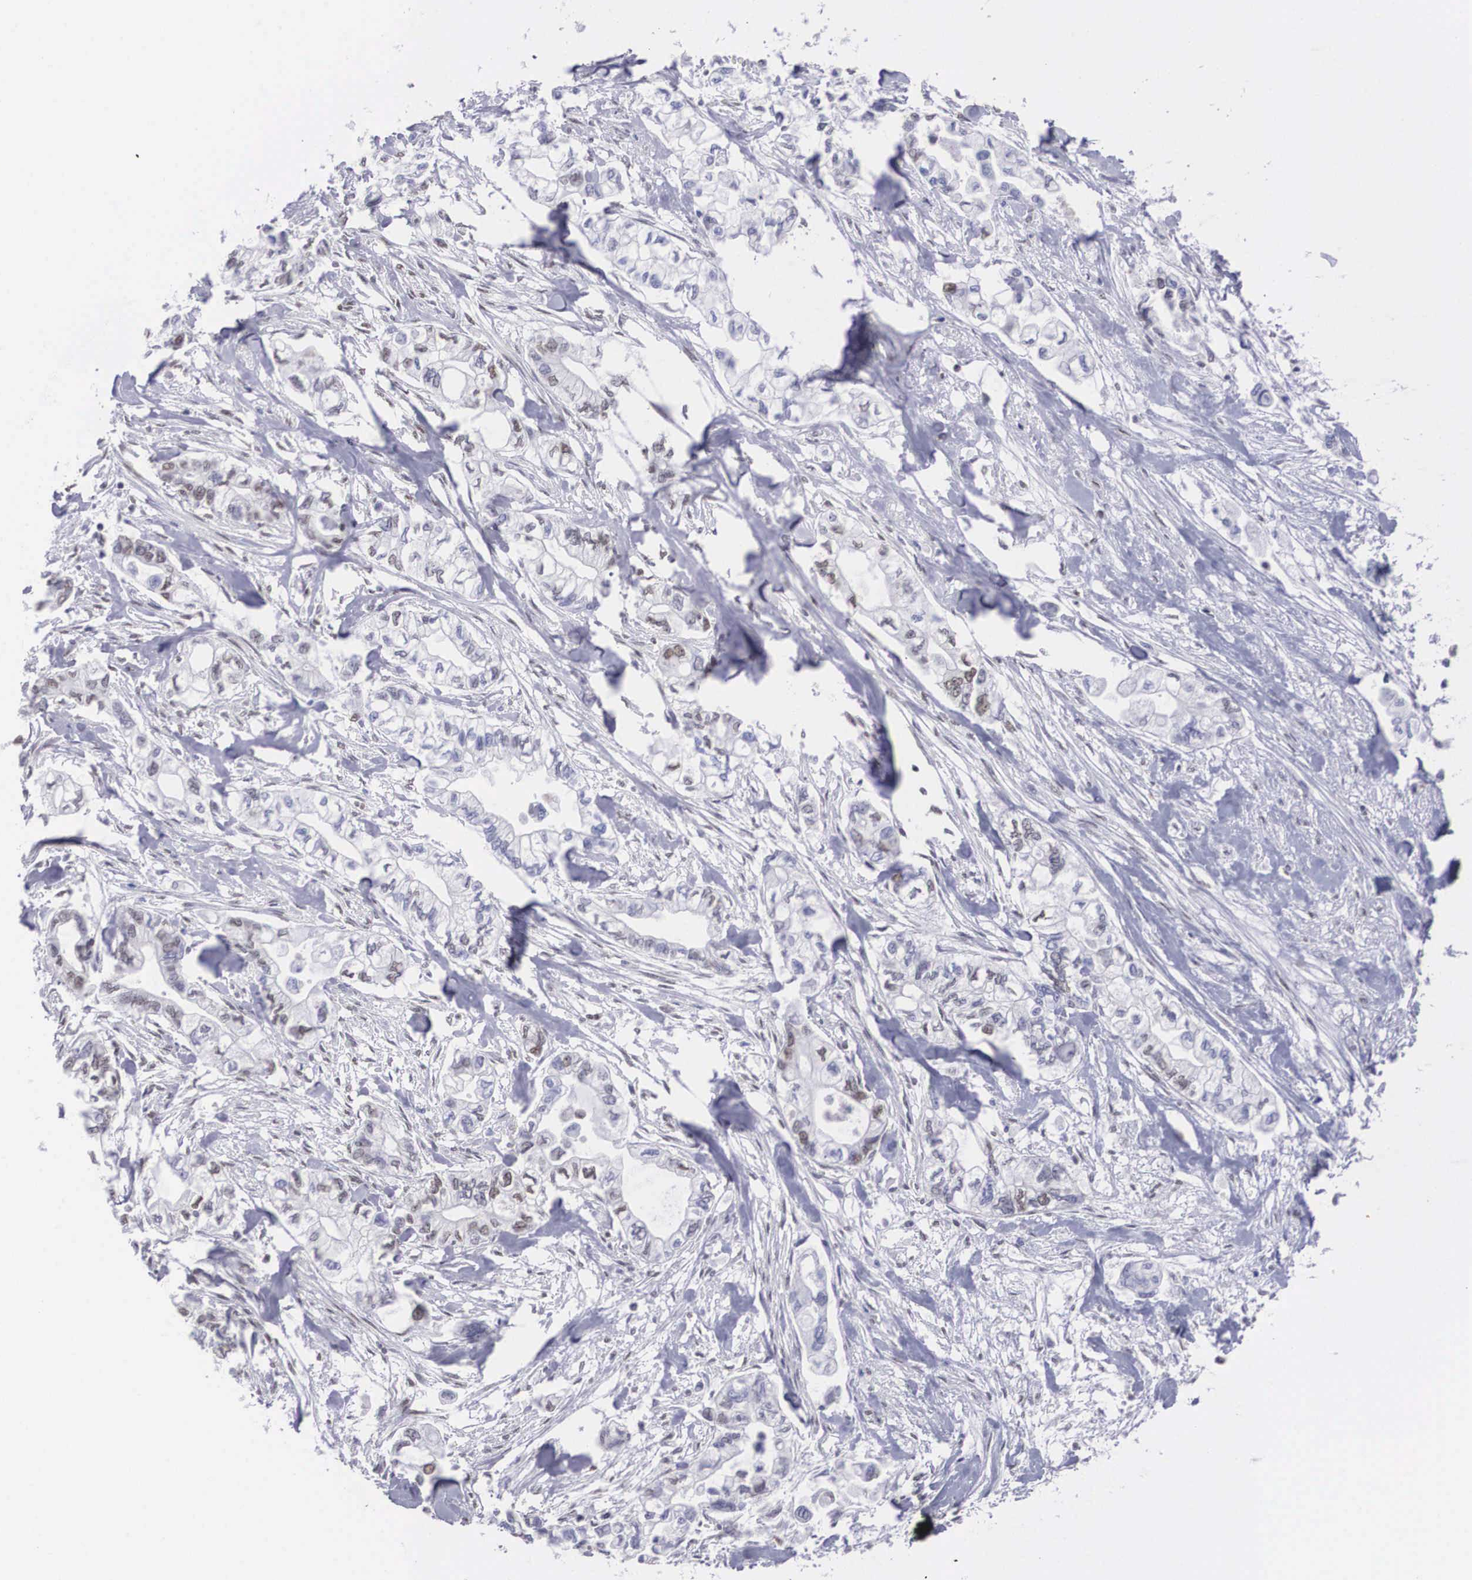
{"staining": {"intensity": "weak", "quantity": "25%-75%", "location": "nuclear"}, "tissue": "pancreatic cancer", "cell_type": "Tumor cells", "image_type": "cancer", "snomed": [{"axis": "morphology", "description": "Adenocarcinoma, NOS"}, {"axis": "topography", "description": "Pancreas"}], "caption": "IHC of human pancreatic cancer exhibits low levels of weak nuclear staining in approximately 25%-75% of tumor cells. The protein of interest is stained brown, and the nuclei are stained in blue (DAB IHC with brightfield microscopy, high magnification).", "gene": "CSTF2", "patient": {"sex": "male", "age": 79}}